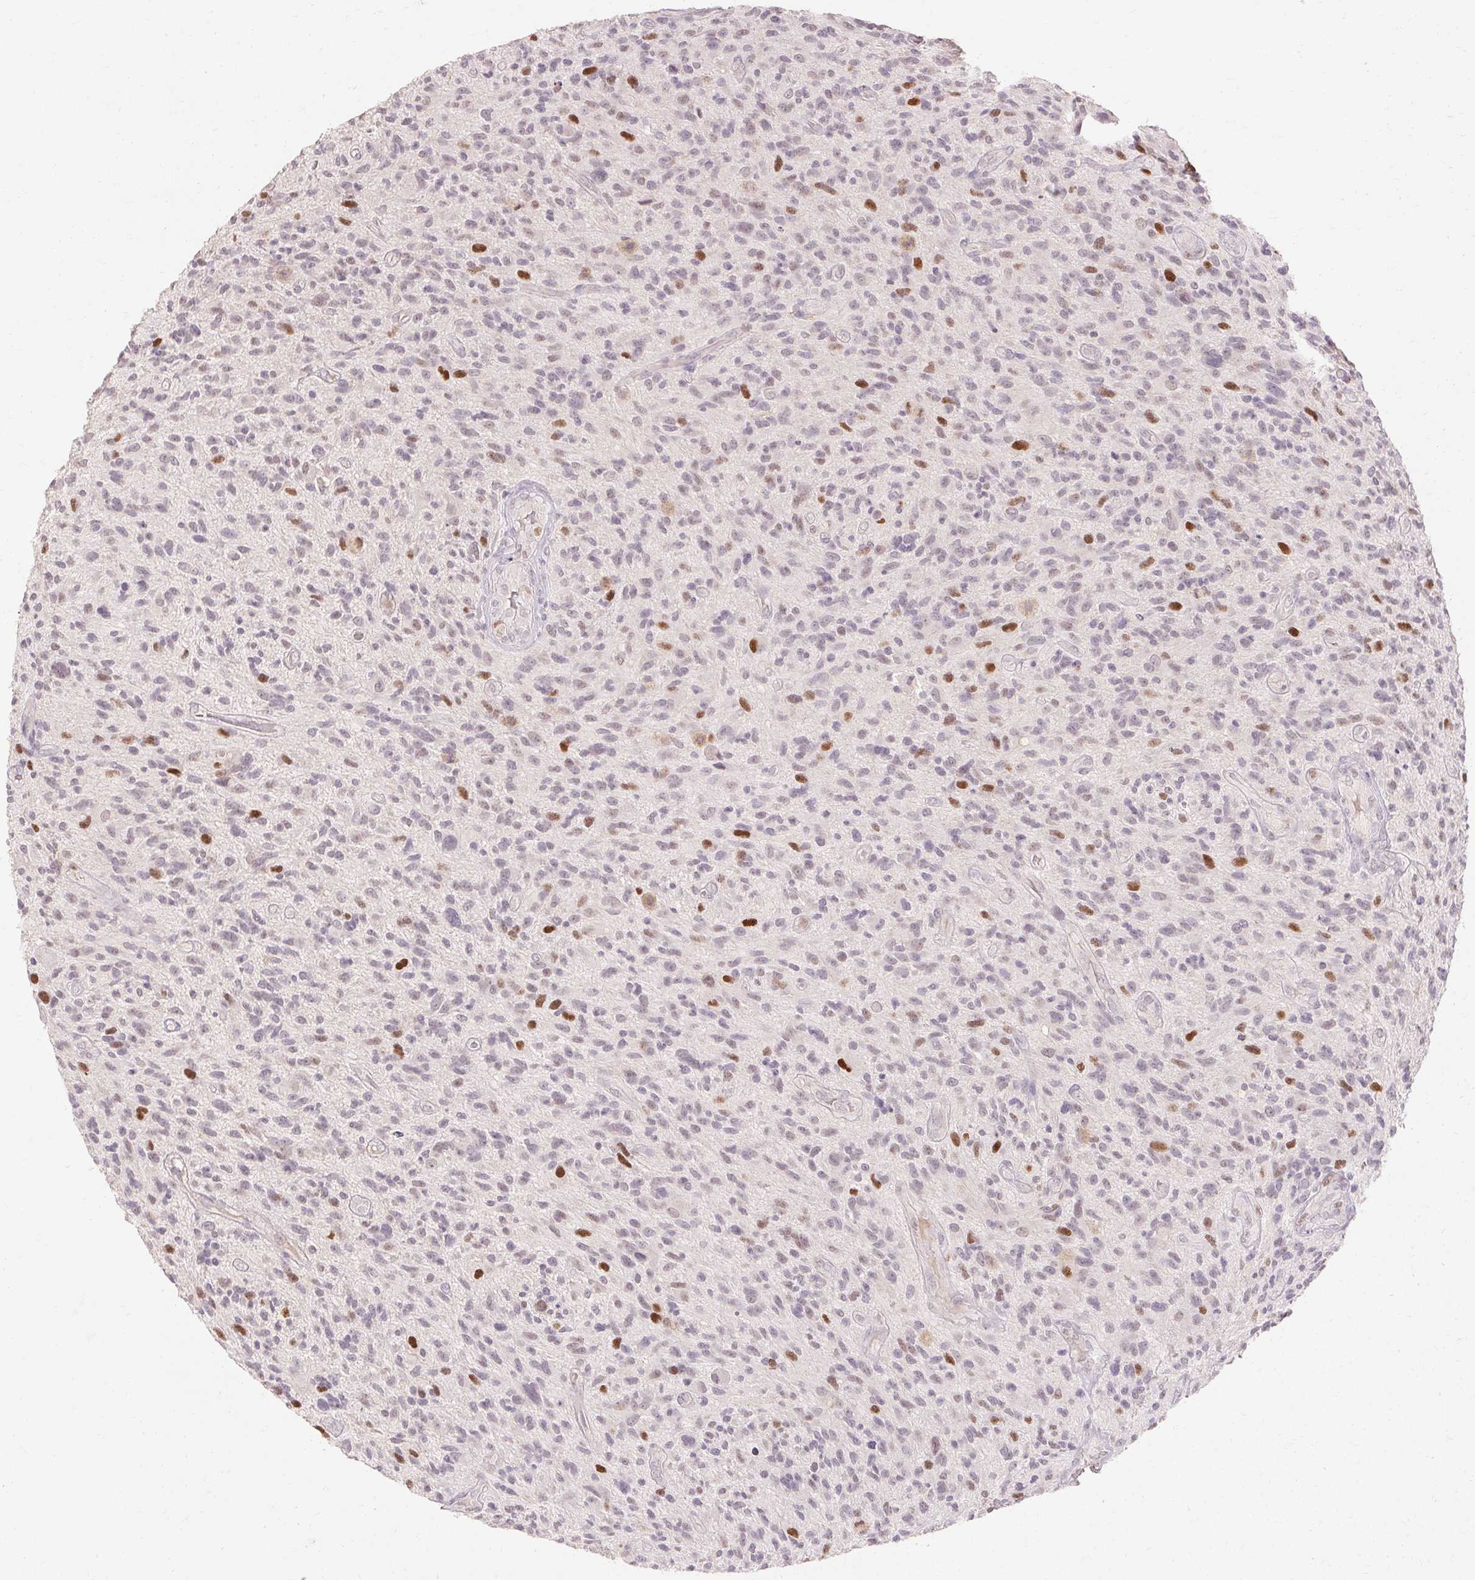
{"staining": {"intensity": "moderate", "quantity": "<25%", "location": "nuclear"}, "tissue": "glioma", "cell_type": "Tumor cells", "image_type": "cancer", "snomed": [{"axis": "morphology", "description": "Glioma, malignant, High grade"}, {"axis": "topography", "description": "Brain"}], "caption": "An immunohistochemistry histopathology image of tumor tissue is shown. Protein staining in brown labels moderate nuclear positivity in glioma within tumor cells.", "gene": "SKP2", "patient": {"sex": "male", "age": 47}}